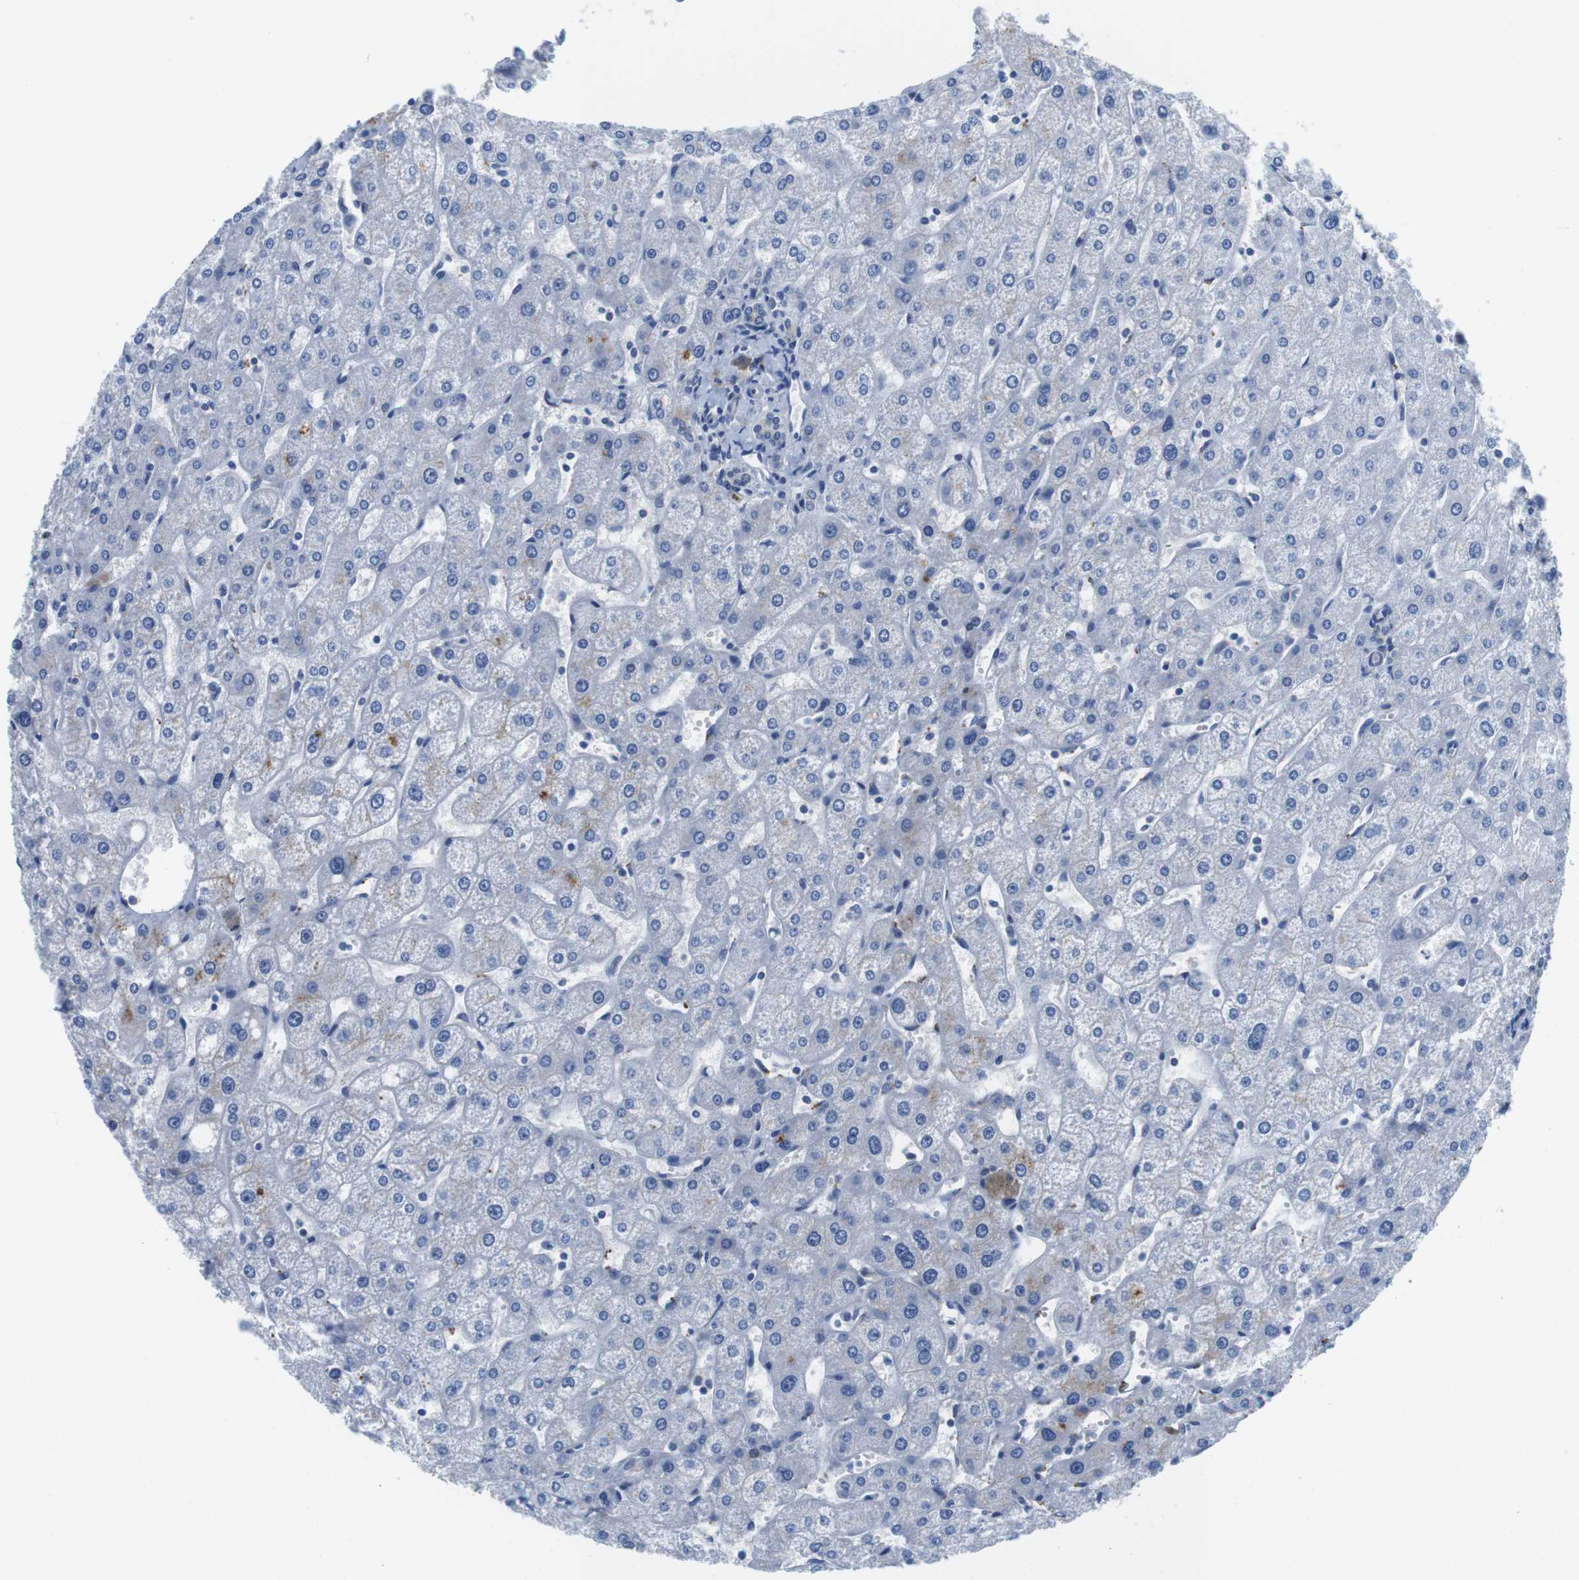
{"staining": {"intensity": "negative", "quantity": "none", "location": "none"}, "tissue": "liver", "cell_type": "Cholangiocytes", "image_type": "normal", "snomed": [{"axis": "morphology", "description": "Normal tissue, NOS"}, {"axis": "topography", "description": "Liver"}], "caption": "IHC of benign liver displays no positivity in cholangiocytes.", "gene": "SCRIB", "patient": {"sex": "male", "age": 67}}